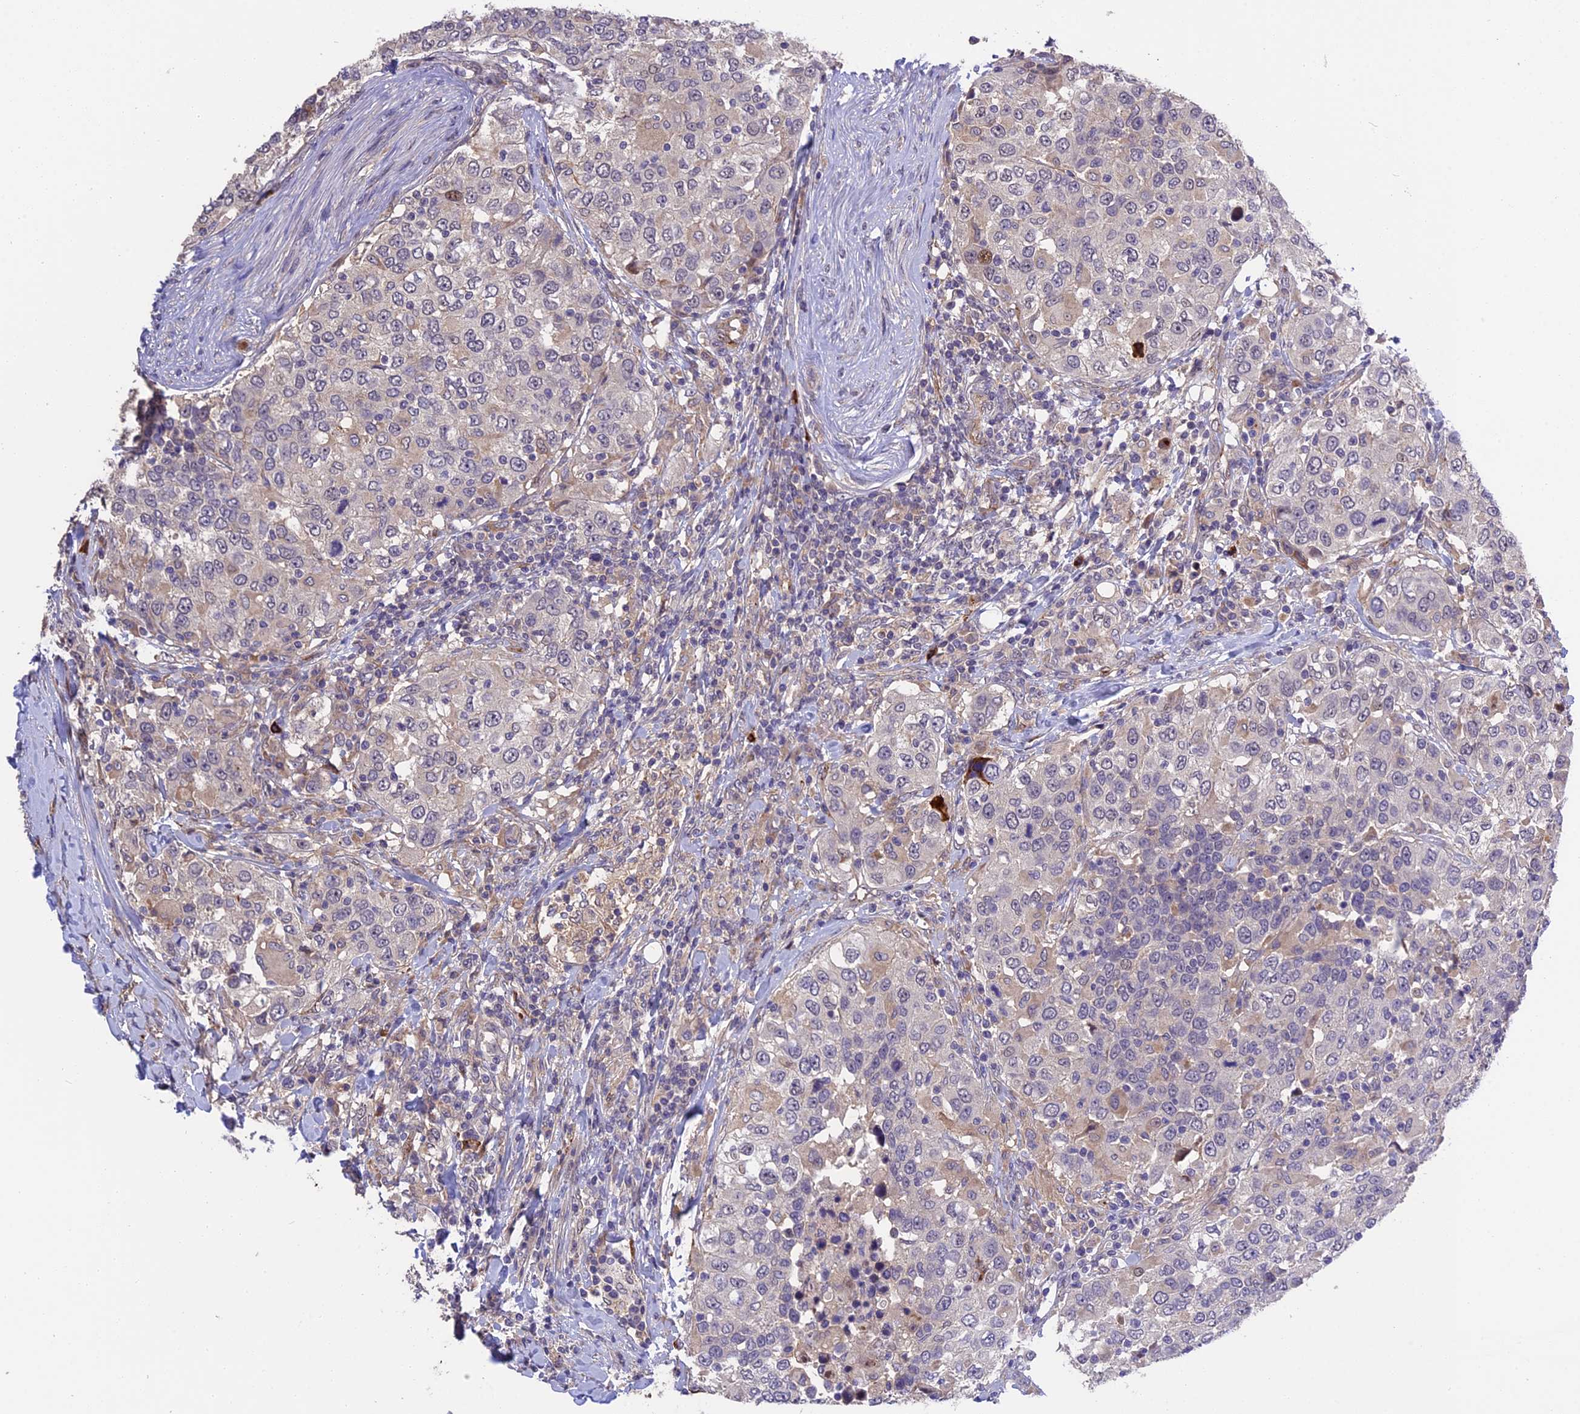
{"staining": {"intensity": "weak", "quantity": "<25%", "location": "nuclear"}, "tissue": "urothelial cancer", "cell_type": "Tumor cells", "image_type": "cancer", "snomed": [{"axis": "morphology", "description": "Urothelial carcinoma, High grade"}, {"axis": "topography", "description": "Urinary bladder"}], "caption": "The photomicrograph displays no significant staining in tumor cells of urothelial cancer.", "gene": "MFSD2A", "patient": {"sex": "female", "age": 80}}